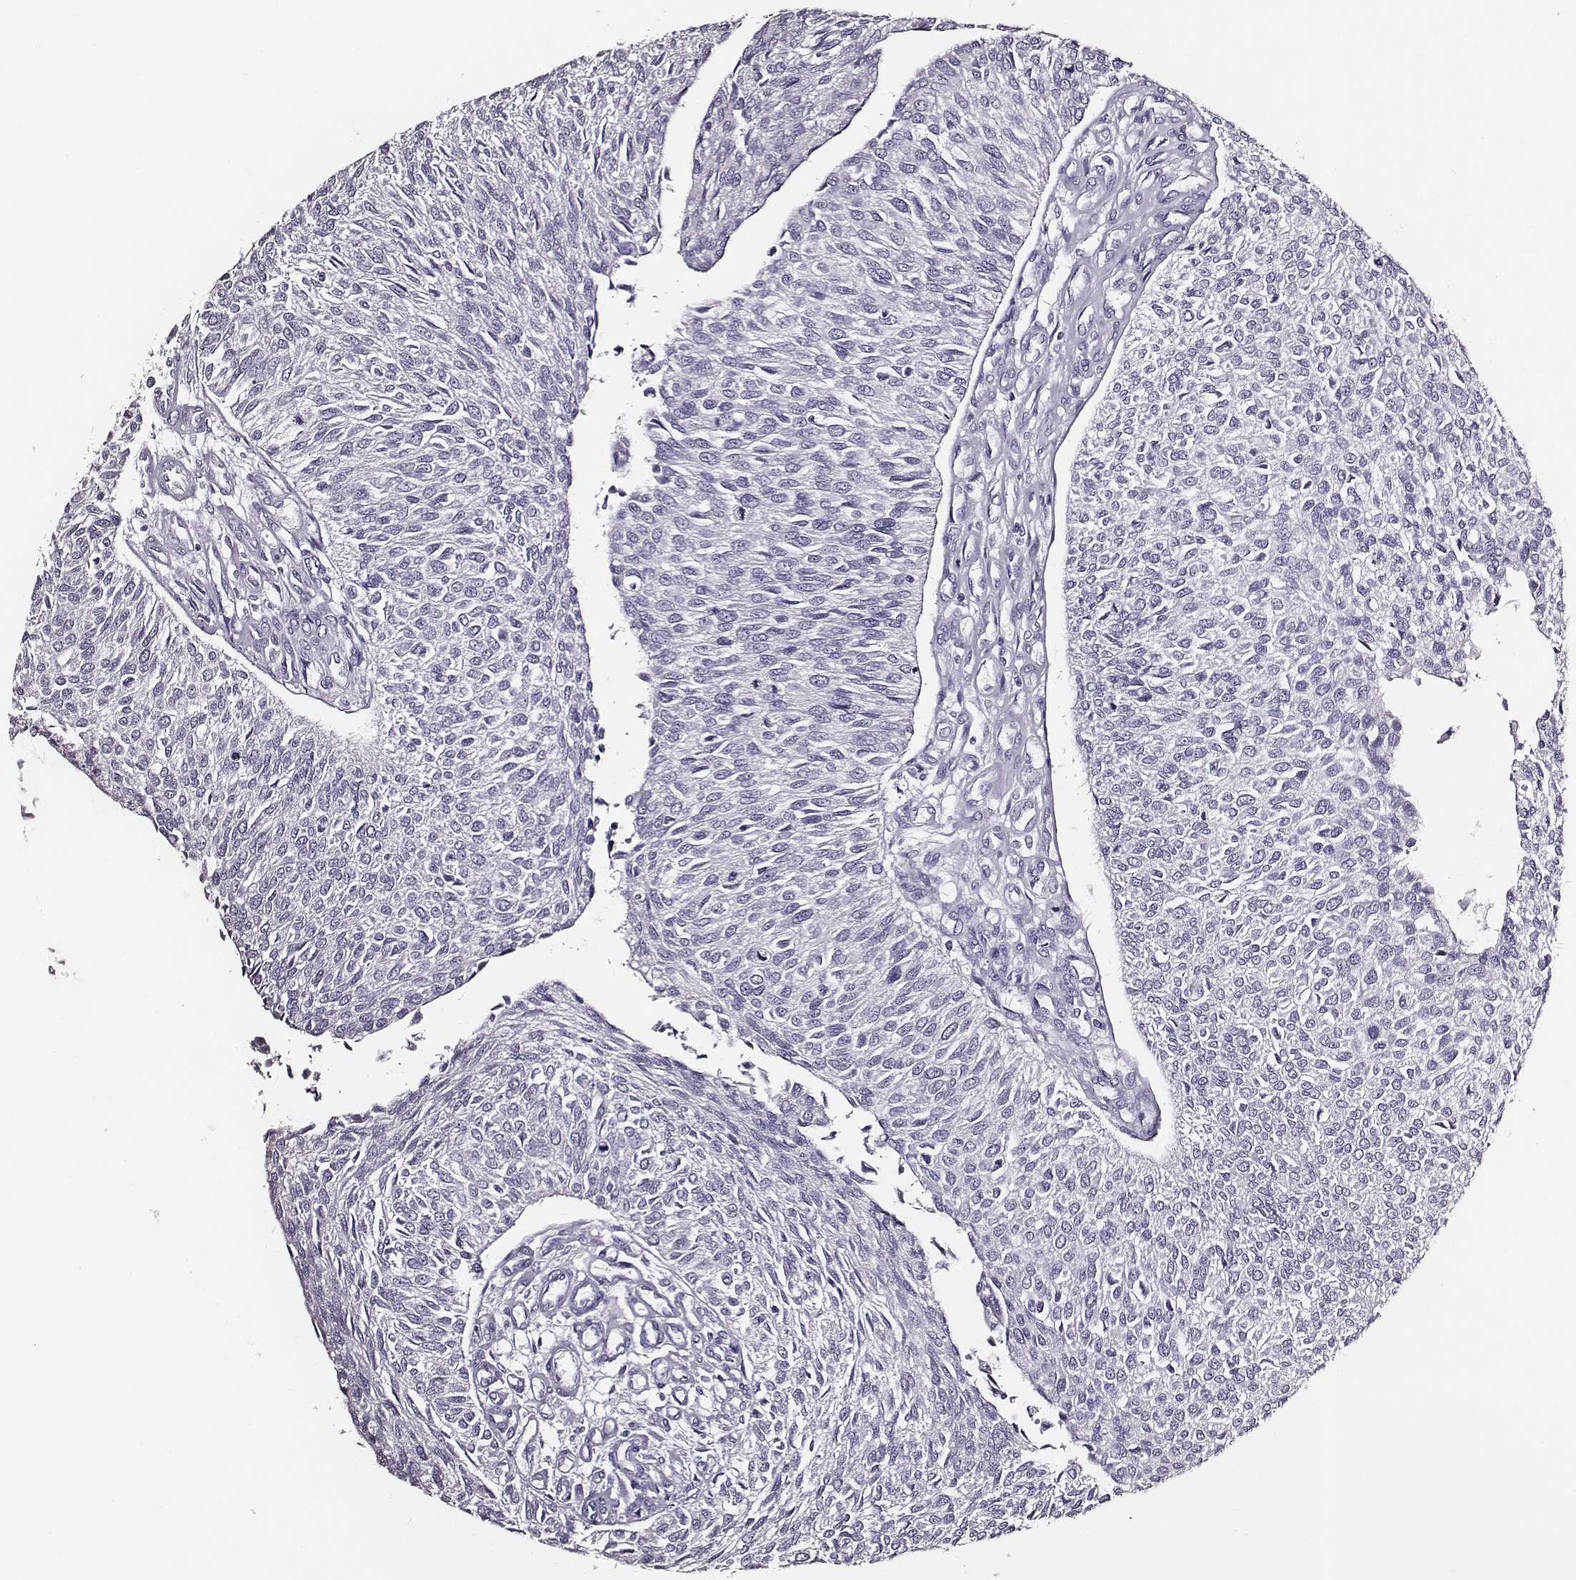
{"staining": {"intensity": "negative", "quantity": "none", "location": "none"}, "tissue": "urothelial cancer", "cell_type": "Tumor cells", "image_type": "cancer", "snomed": [{"axis": "morphology", "description": "Urothelial carcinoma, NOS"}, {"axis": "topography", "description": "Urinary bladder"}], "caption": "DAB (3,3'-diaminobenzidine) immunohistochemical staining of urothelial cancer exhibits no significant expression in tumor cells.", "gene": "DPEP1", "patient": {"sex": "male", "age": 55}}